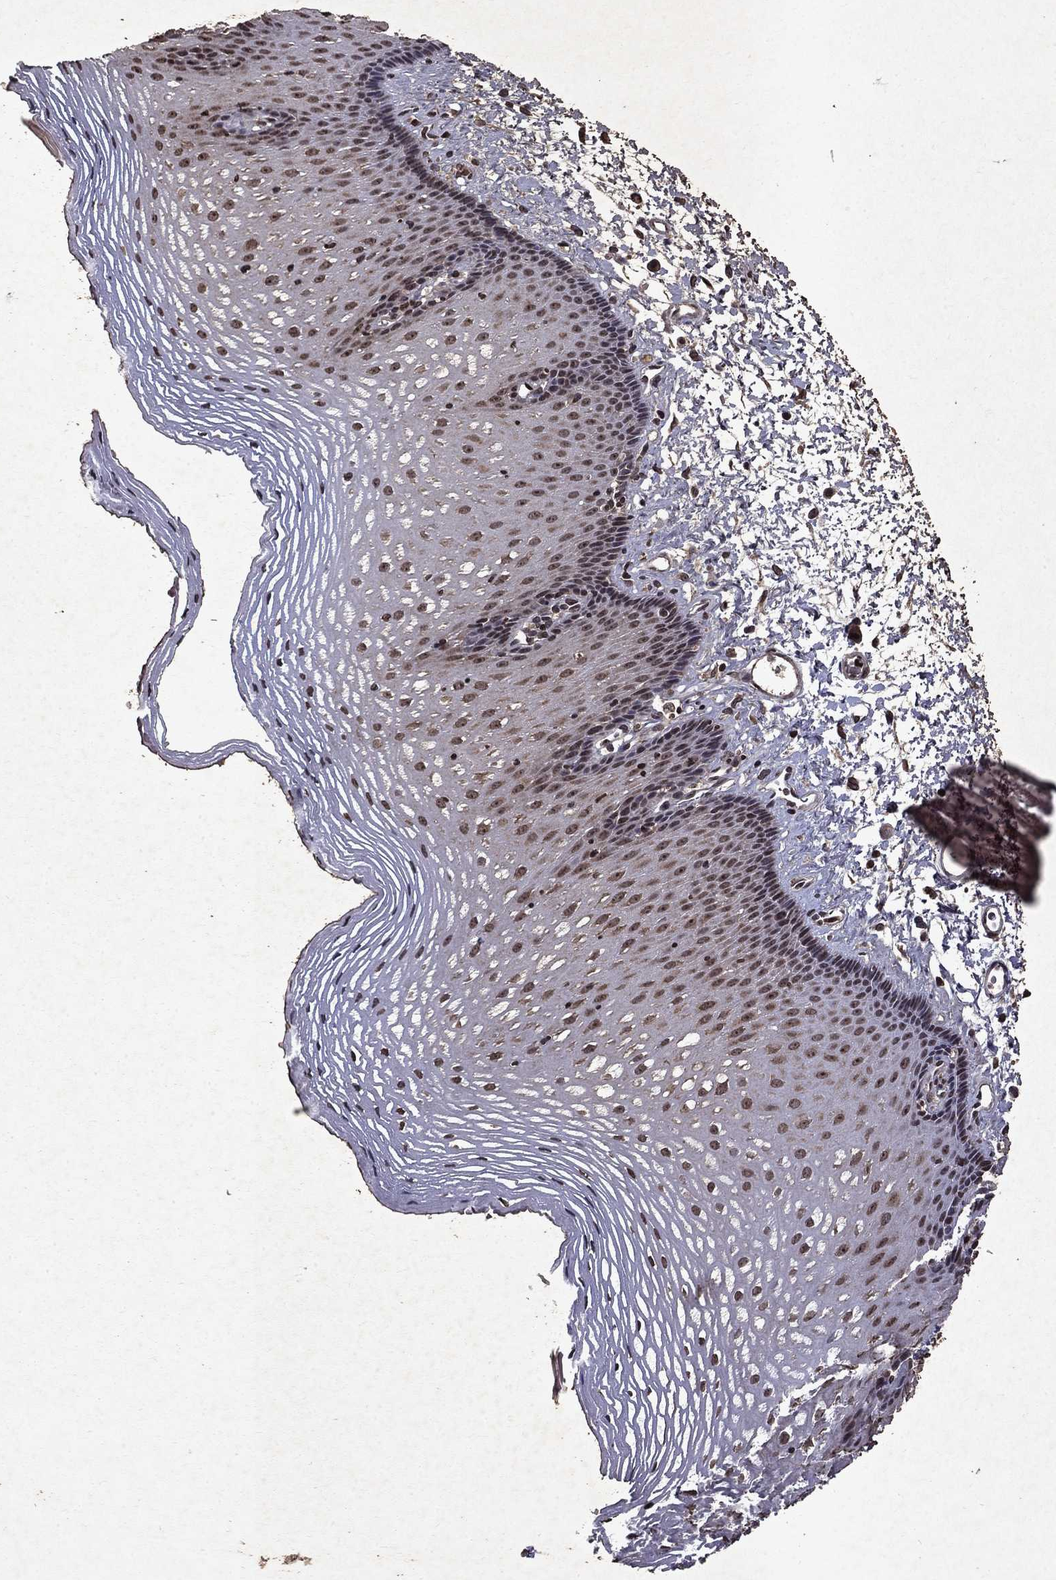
{"staining": {"intensity": "moderate", "quantity": "25%-75%", "location": "nuclear"}, "tissue": "esophagus", "cell_type": "Squamous epithelial cells", "image_type": "normal", "snomed": [{"axis": "morphology", "description": "Normal tissue, NOS"}, {"axis": "topography", "description": "Esophagus"}], "caption": "Benign esophagus demonstrates moderate nuclear expression in approximately 25%-75% of squamous epithelial cells, visualized by immunohistochemistry.", "gene": "PIN4", "patient": {"sex": "male", "age": 76}}